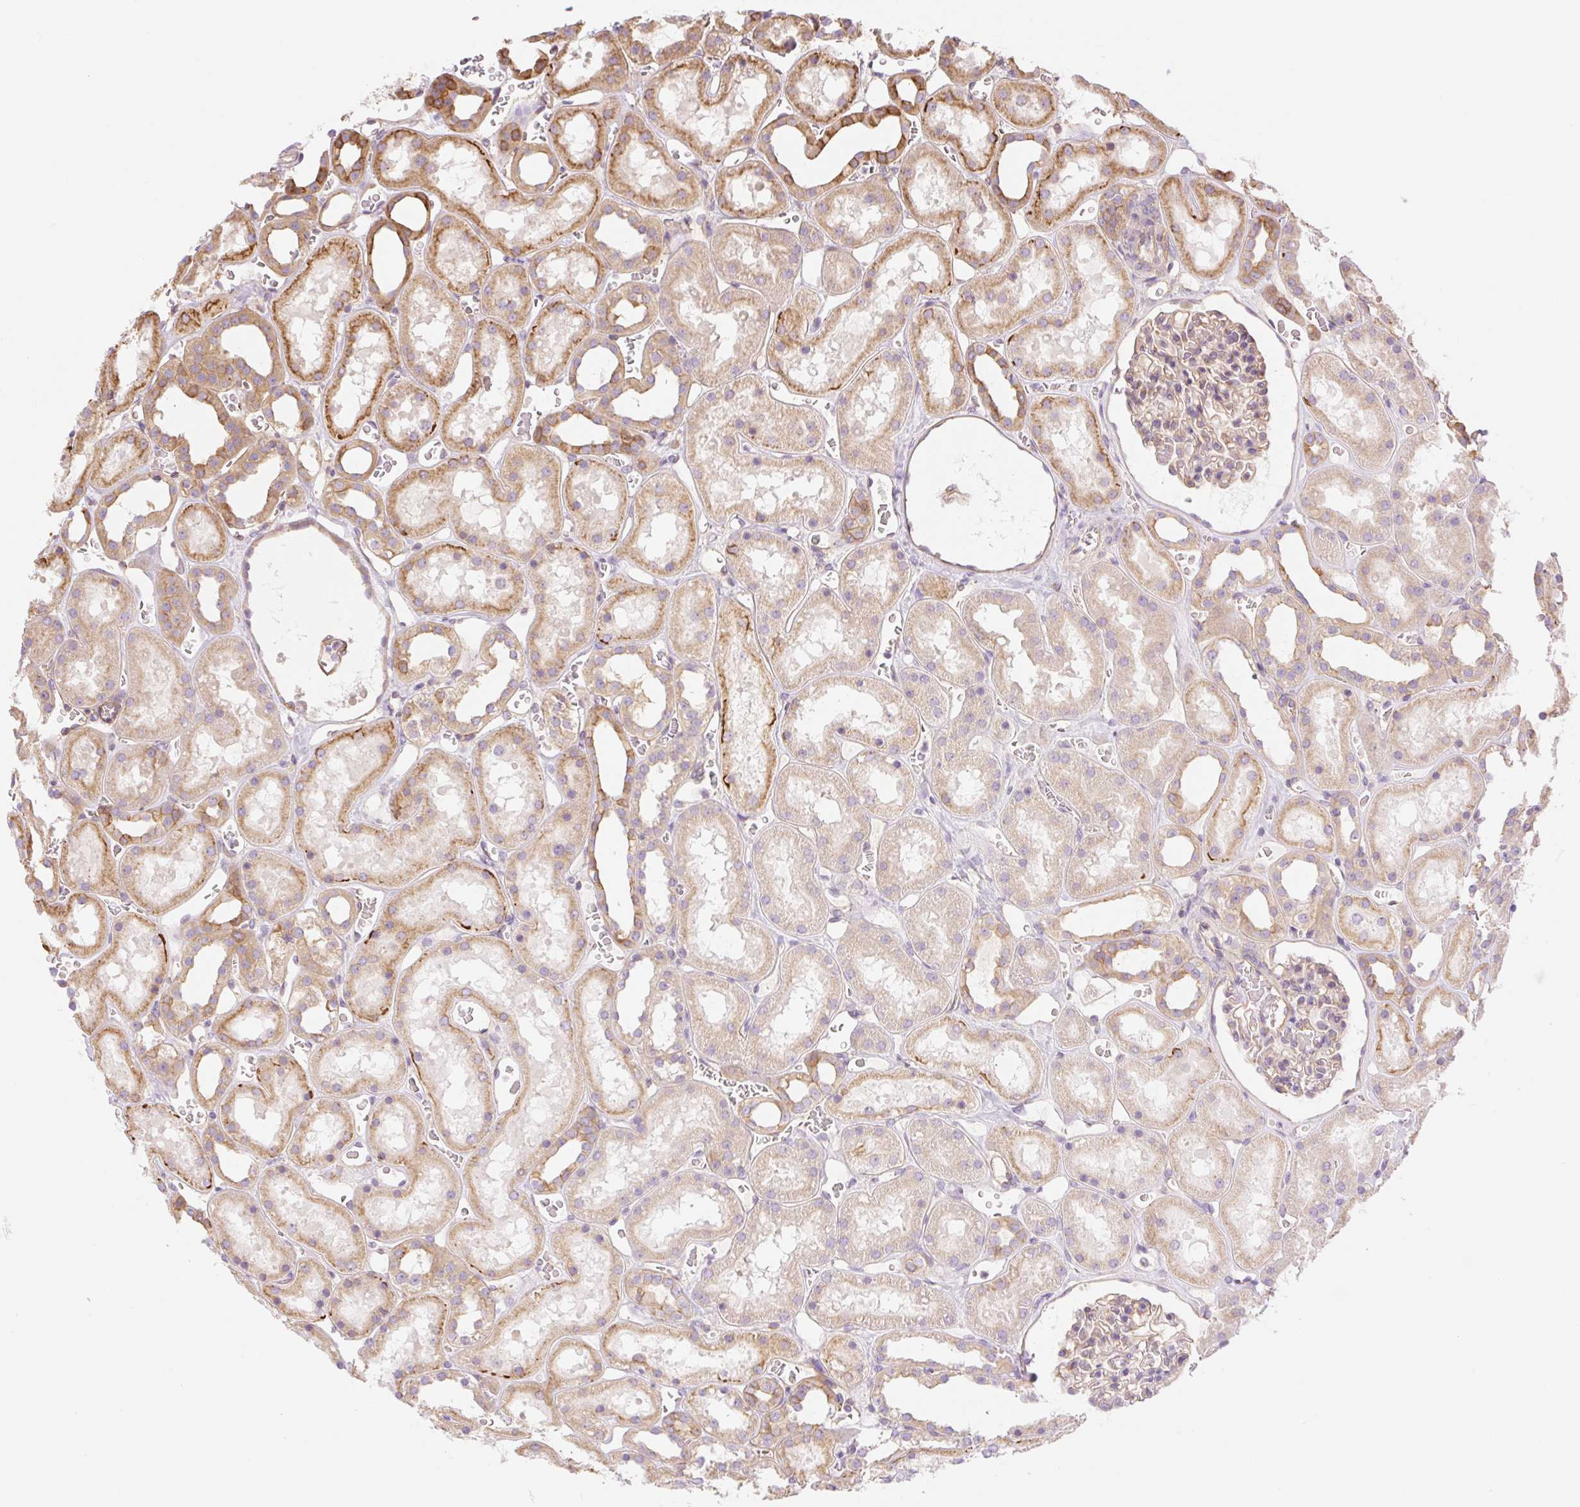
{"staining": {"intensity": "weak", "quantity": ">75%", "location": "cytoplasmic/membranous"}, "tissue": "kidney", "cell_type": "Cells in glomeruli", "image_type": "normal", "snomed": [{"axis": "morphology", "description": "Normal tissue, NOS"}, {"axis": "topography", "description": "Kidney"}], "caption": "Kidney stained for a protein exhibits weak cytoplasmic/membranous positivity in cells in glomeruli.", "gene": "NLRP5", "patient": {"sex": "female", "age": 41}}